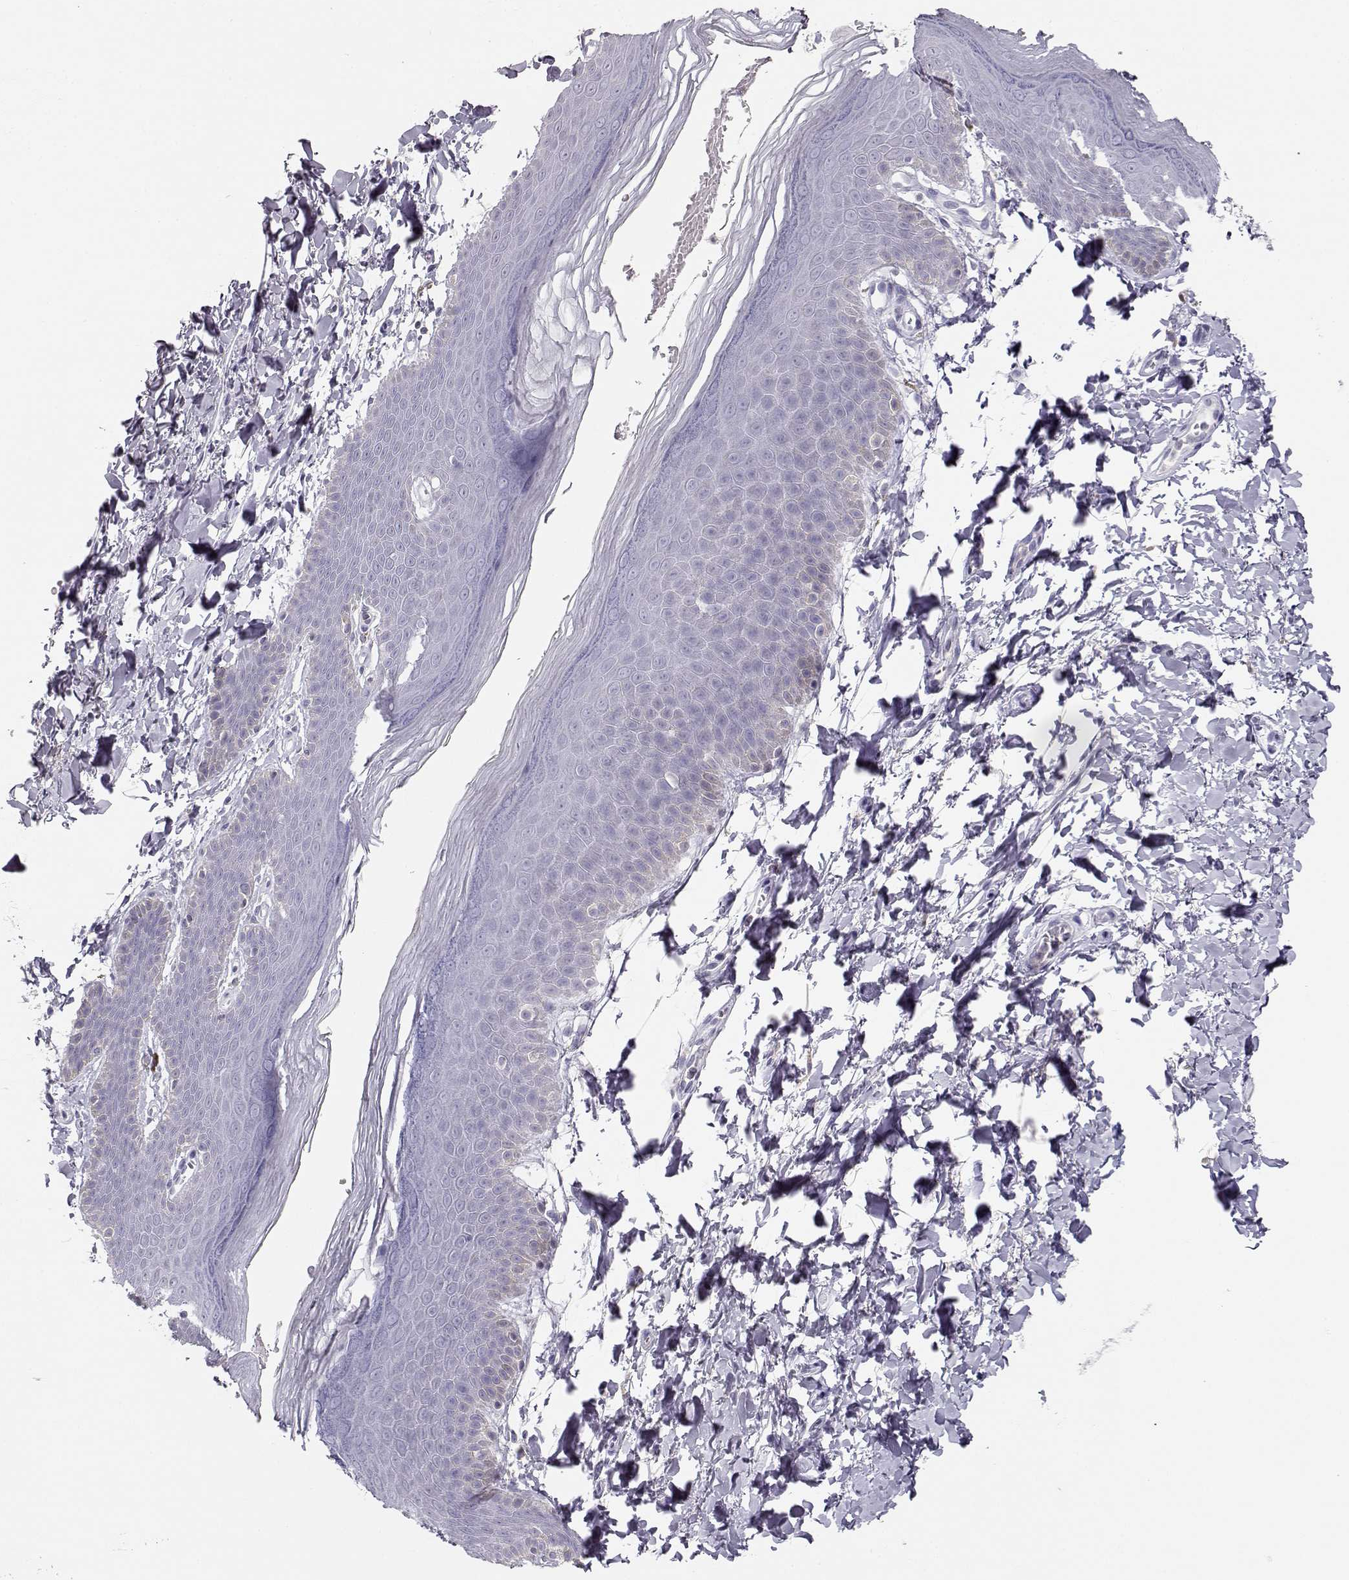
{"staining": {"intensity": "negative", "quantity": "none", "location": "none"}, "tissue": "skin", "cell_type": "Epidermal cells", "image_type": "normal", "snomed": [{"axis": "morphology", "description": "Normal tissue, NOS"}, {"axis": "topography", "description": "Anal"}], "caption": "This is a micrograph of IHC staining of normal skin, which shows no staining in epidermal cells. (DAB (3,3'-diaminobenzidine) immunohistochemistry visualized using brightfield microscopy, high magnification).", "gene": "FAM166A", "patient": {"sex": "male", "age": 53}}